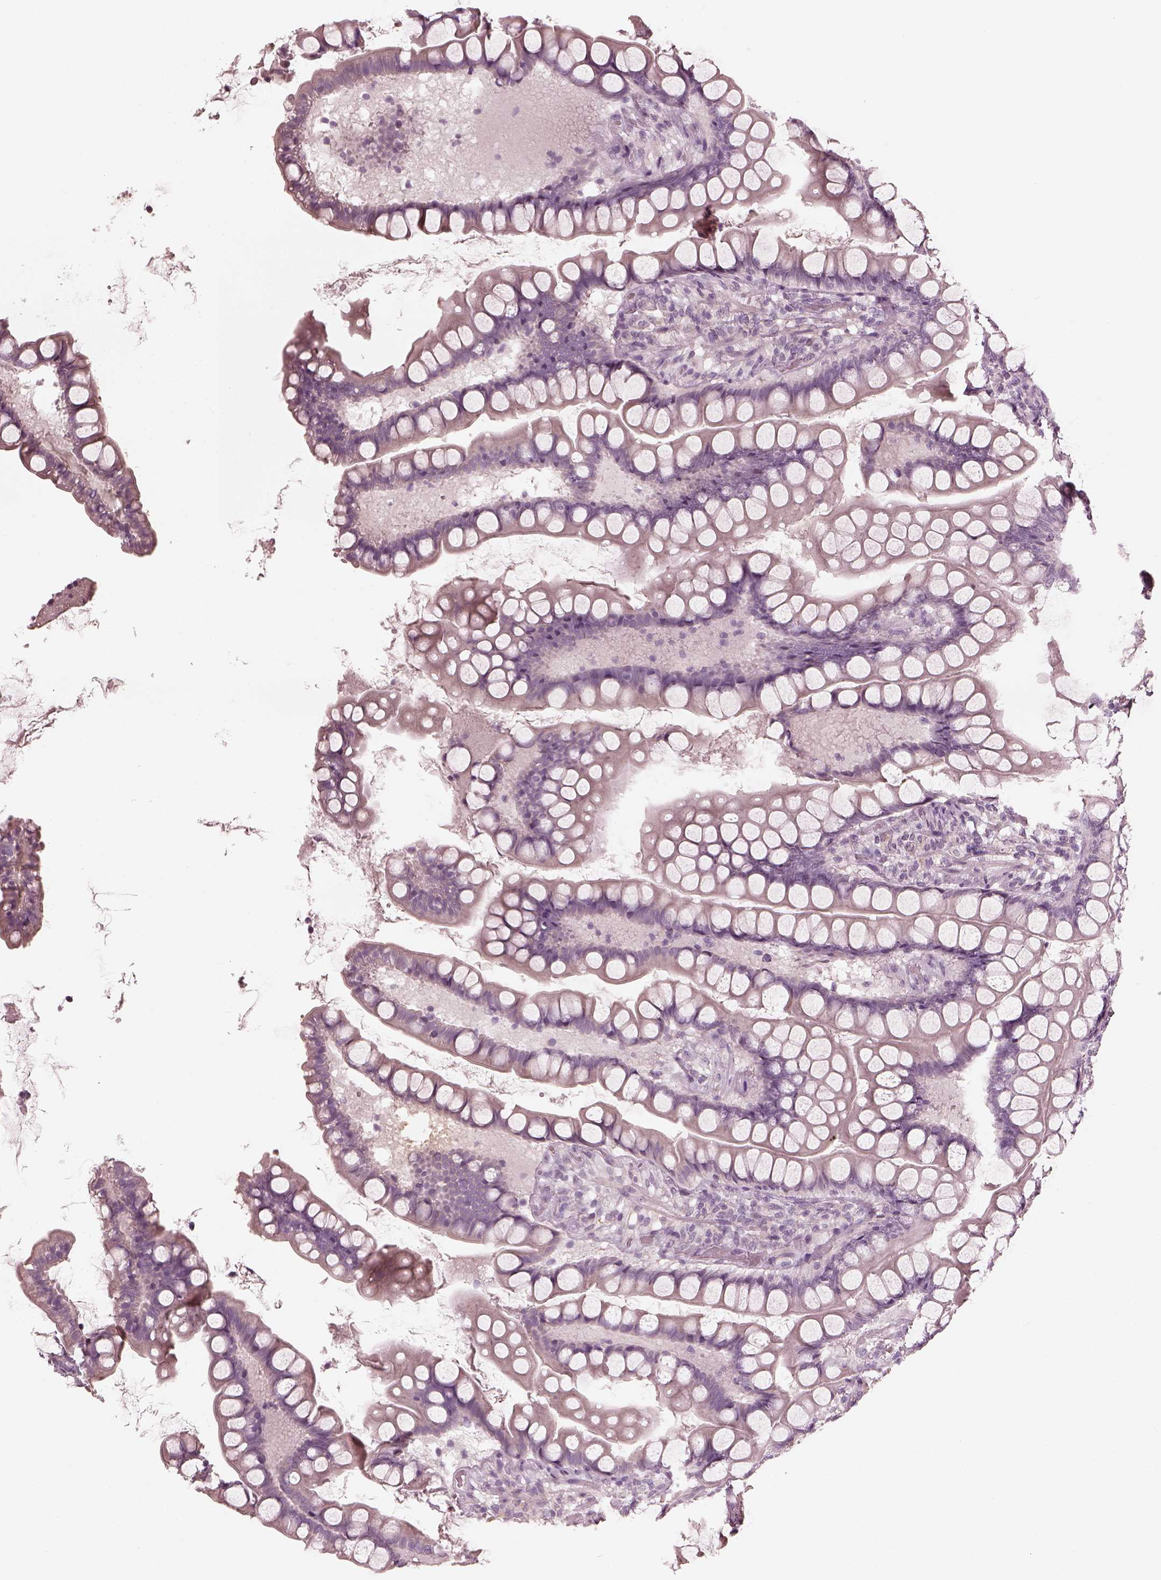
{"staining": {"intensity": "negative", "quantity": "none", "location": "none"}, "tissue": "small intestine", "cell_type": "Glandular cells", "image_type": "normal", "snomed": [{"axis": "morphology", "description": "Normal tissue, NOS"}, {"axis": "topography", "description": "Small intestine"}], "caption": "Immunohistochemical staining of unremarkable small intestine displays no significant staining in glandular cells.", "gene": "OPTC", "patient": {"sex": "male", "age": 70}}